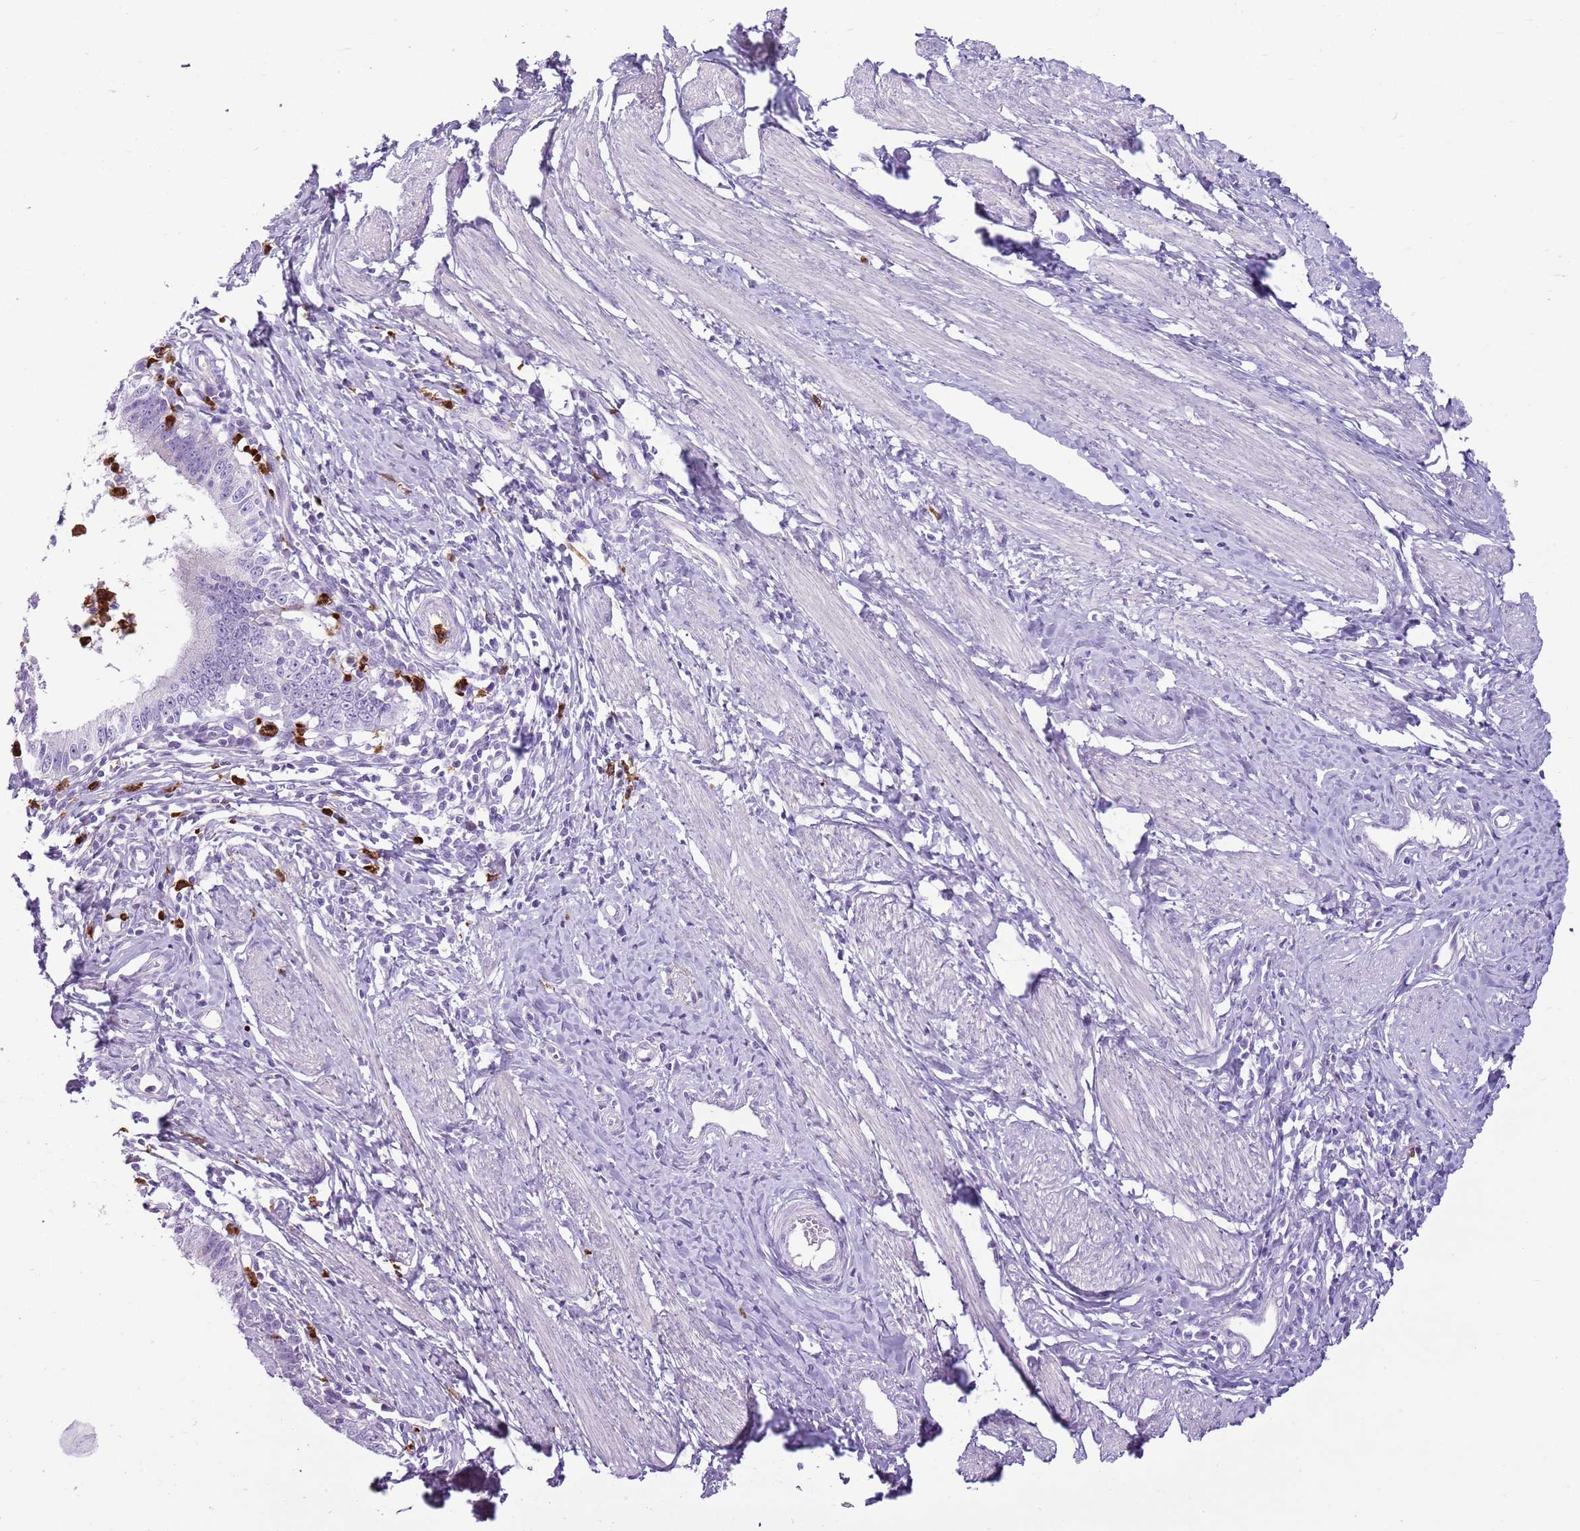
{"staining": {"intensity": "negative", "quantity": "none", "location": "none"}, "tissue": "cervical cancer", "cell_type": "Tumor cells", "image_type": "cancer", "snomed": [{"axis": "morphology", "description": "Adenocarcinoma, NOS"}, {"axis": "topography", "description": "Cervix"}], "caption": "DAB (3,3'-diaminobenzidine) immunohistochemical staining of human cervical cancer (adenocarcinoma) reveals no significant expression in tumor cells.", "gene": "CD177", "patient": {"sex": "female", "age": 36}}